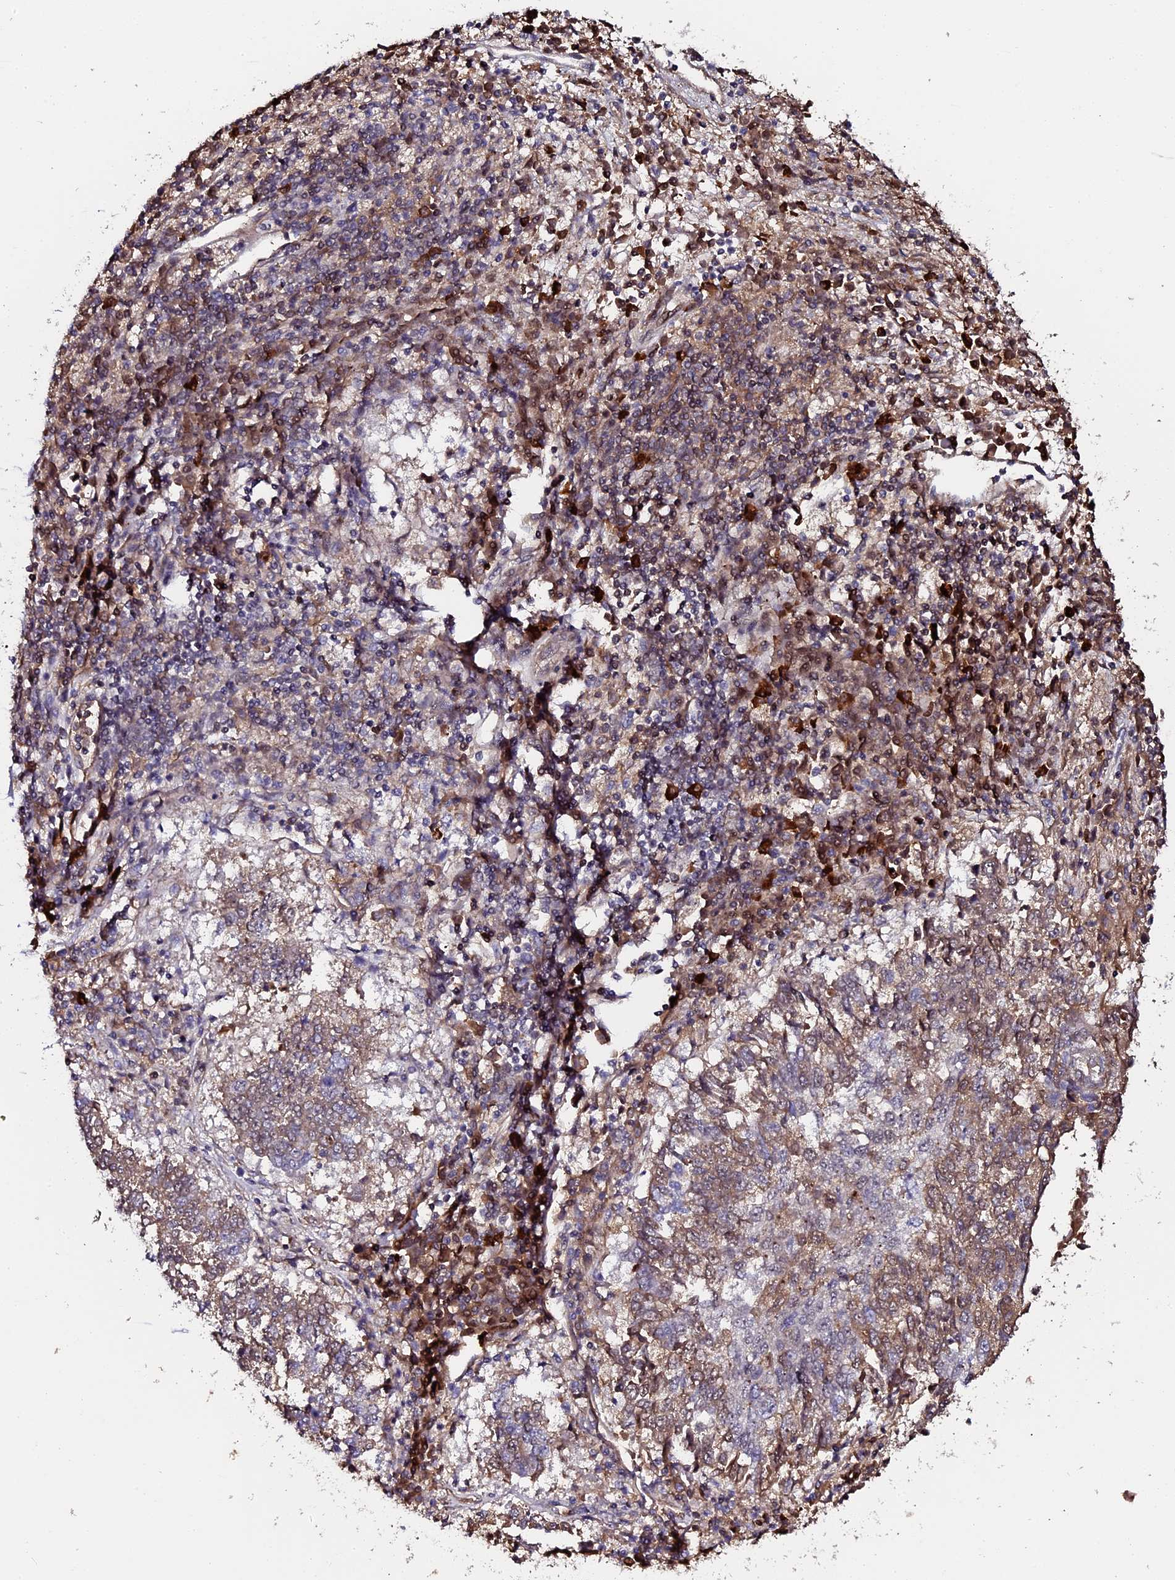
{"staining": {"intensity": "weak", "quantity": "25%-75%", "location": "cytoplasmic/membranous"}, "tissue": "lung cancer", "cell_type": "Tumor cells", "image_type": "cancer", "snomed": [{"axis": "morphology", "description": "Squamous cell carcinoma, NOS"}, {"axis": "topography", "description": "Lung"}], "caption": "Lung cancer (squamous cell carcinoma) was stained to show a protein in brown. There is low levels of weak cytoplasmic/membranous expression in about 25%-75% of tumor cells. The staining is performed using DAB (3,3'-diaminobenzidine) brown chromogen to label protein expression. The nuclei are counter-stained blue using hematoxylin.", "gene": "LYG2", "patient": {"sex": "male", "age": 73}}